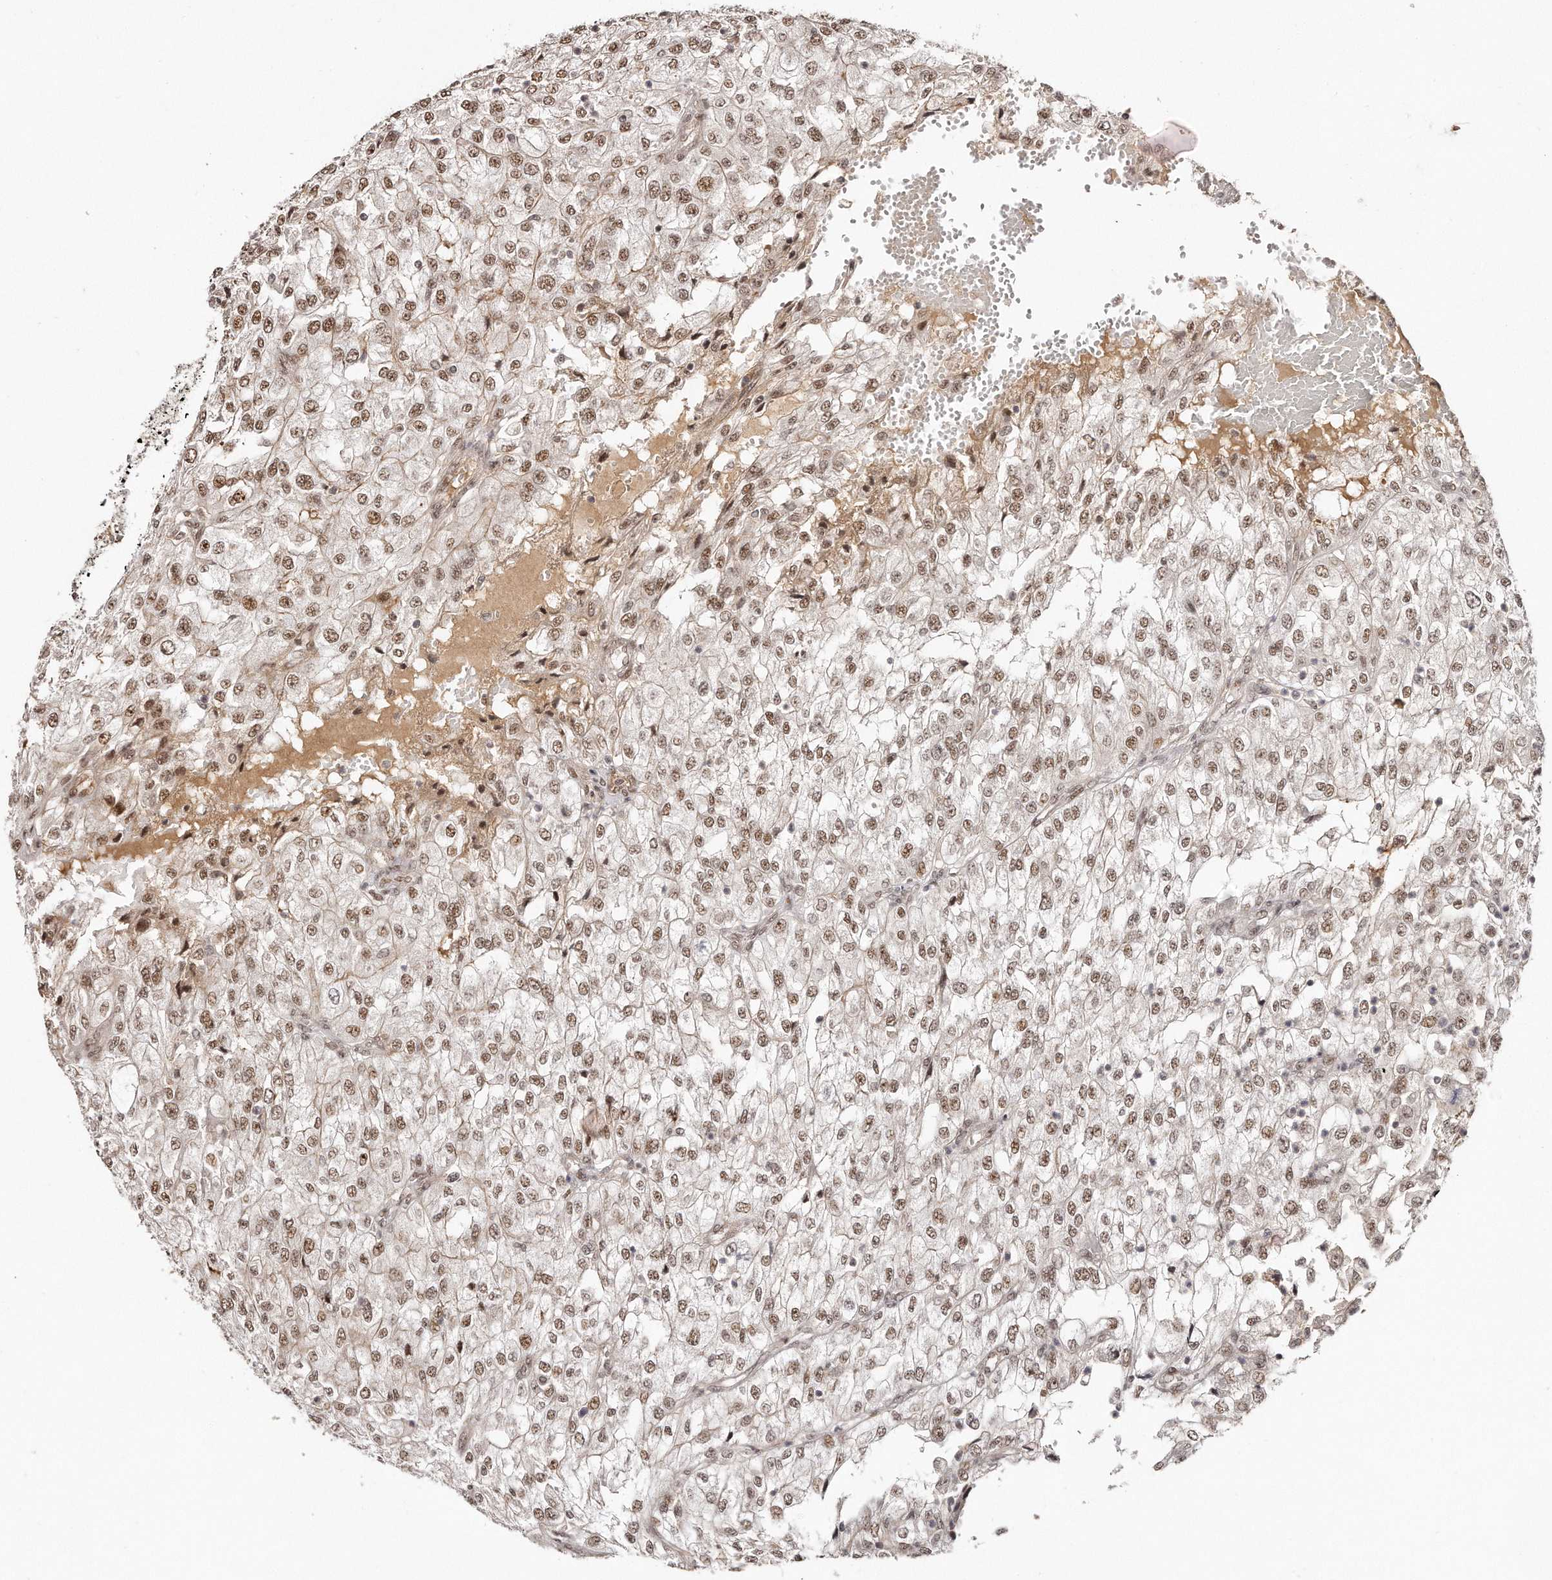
{"staining": {"intensity": "moderate", "quantity": ">75%", "location": "nuclear"}, "tissue": "renal cancer", "cell_type": "Tumor cells", "image_type": "cancer", "snomed": [{"axis": "morphology", "description": "Adenocarcinoma, NOS"}, {"axis": "topography", "description": "Kidney"}], "caption": "Renal adenocarcinoma stained with a protein marker demonstrates moderate staining in tumor cells.", "gene": "SOX4", "patient": {"sex": "female", "age": 54}}